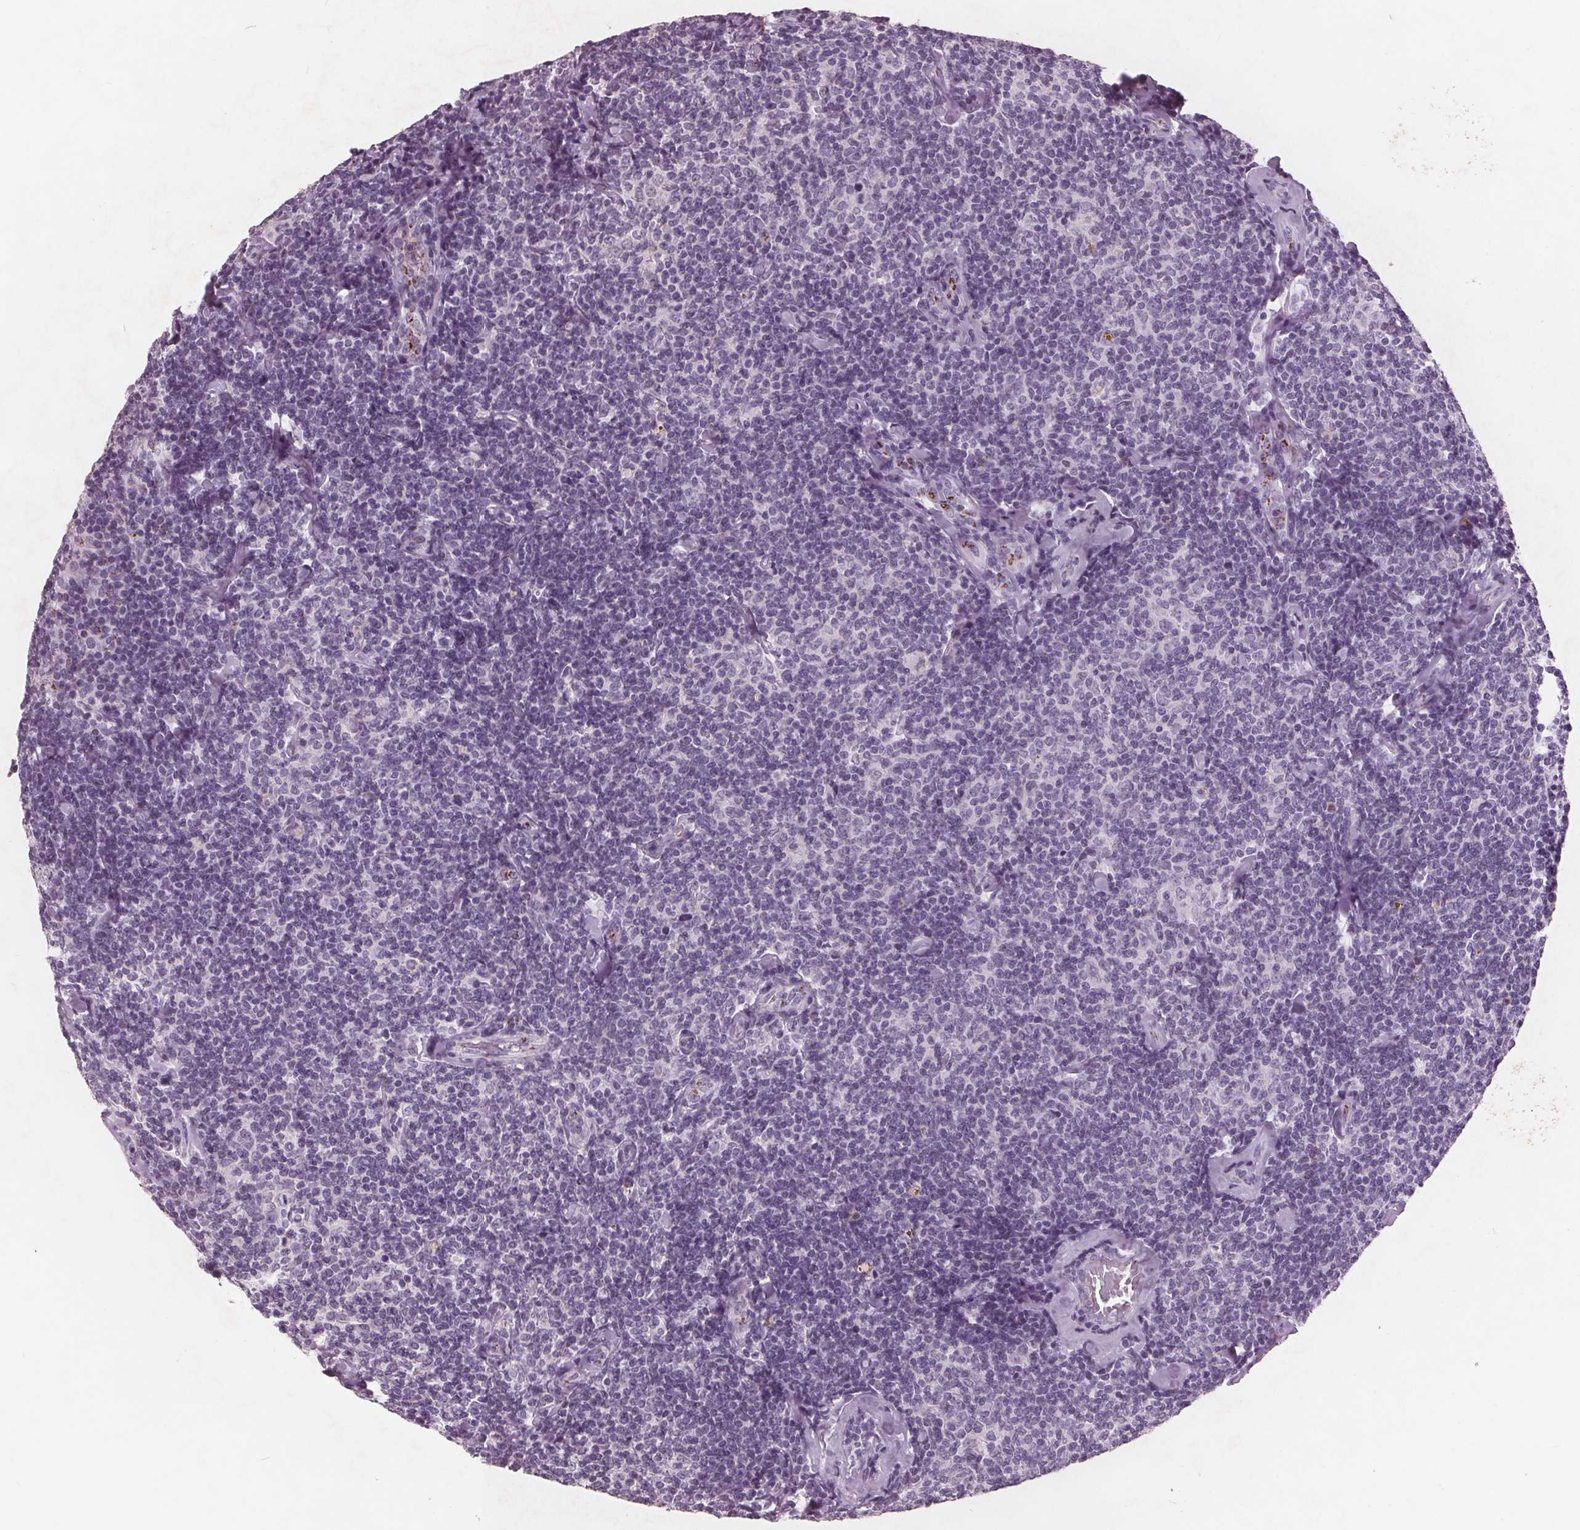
{"staining": {"intensity": "negative", "quantity": "none", "location": "none"}, "tissue": "lymphoma", "cell_type": "Tumor cells", "image_type": "cancer", "snomed": [{"axis": "morphology", "description": "Malignant lymphoma, non-Hodgkin's type, Low grade"}, {"axis": "topography", "description": "Lymph node"}], "caption": "The histopathology image shows no staining of tumor cells in lymphoma. (DAB (3,3'-diaminobenzidine) IHC visualized using brightfield microscopy, high magnification).", "gene": "PTPN14", "patient": {"sex": "female", "age": 56}}